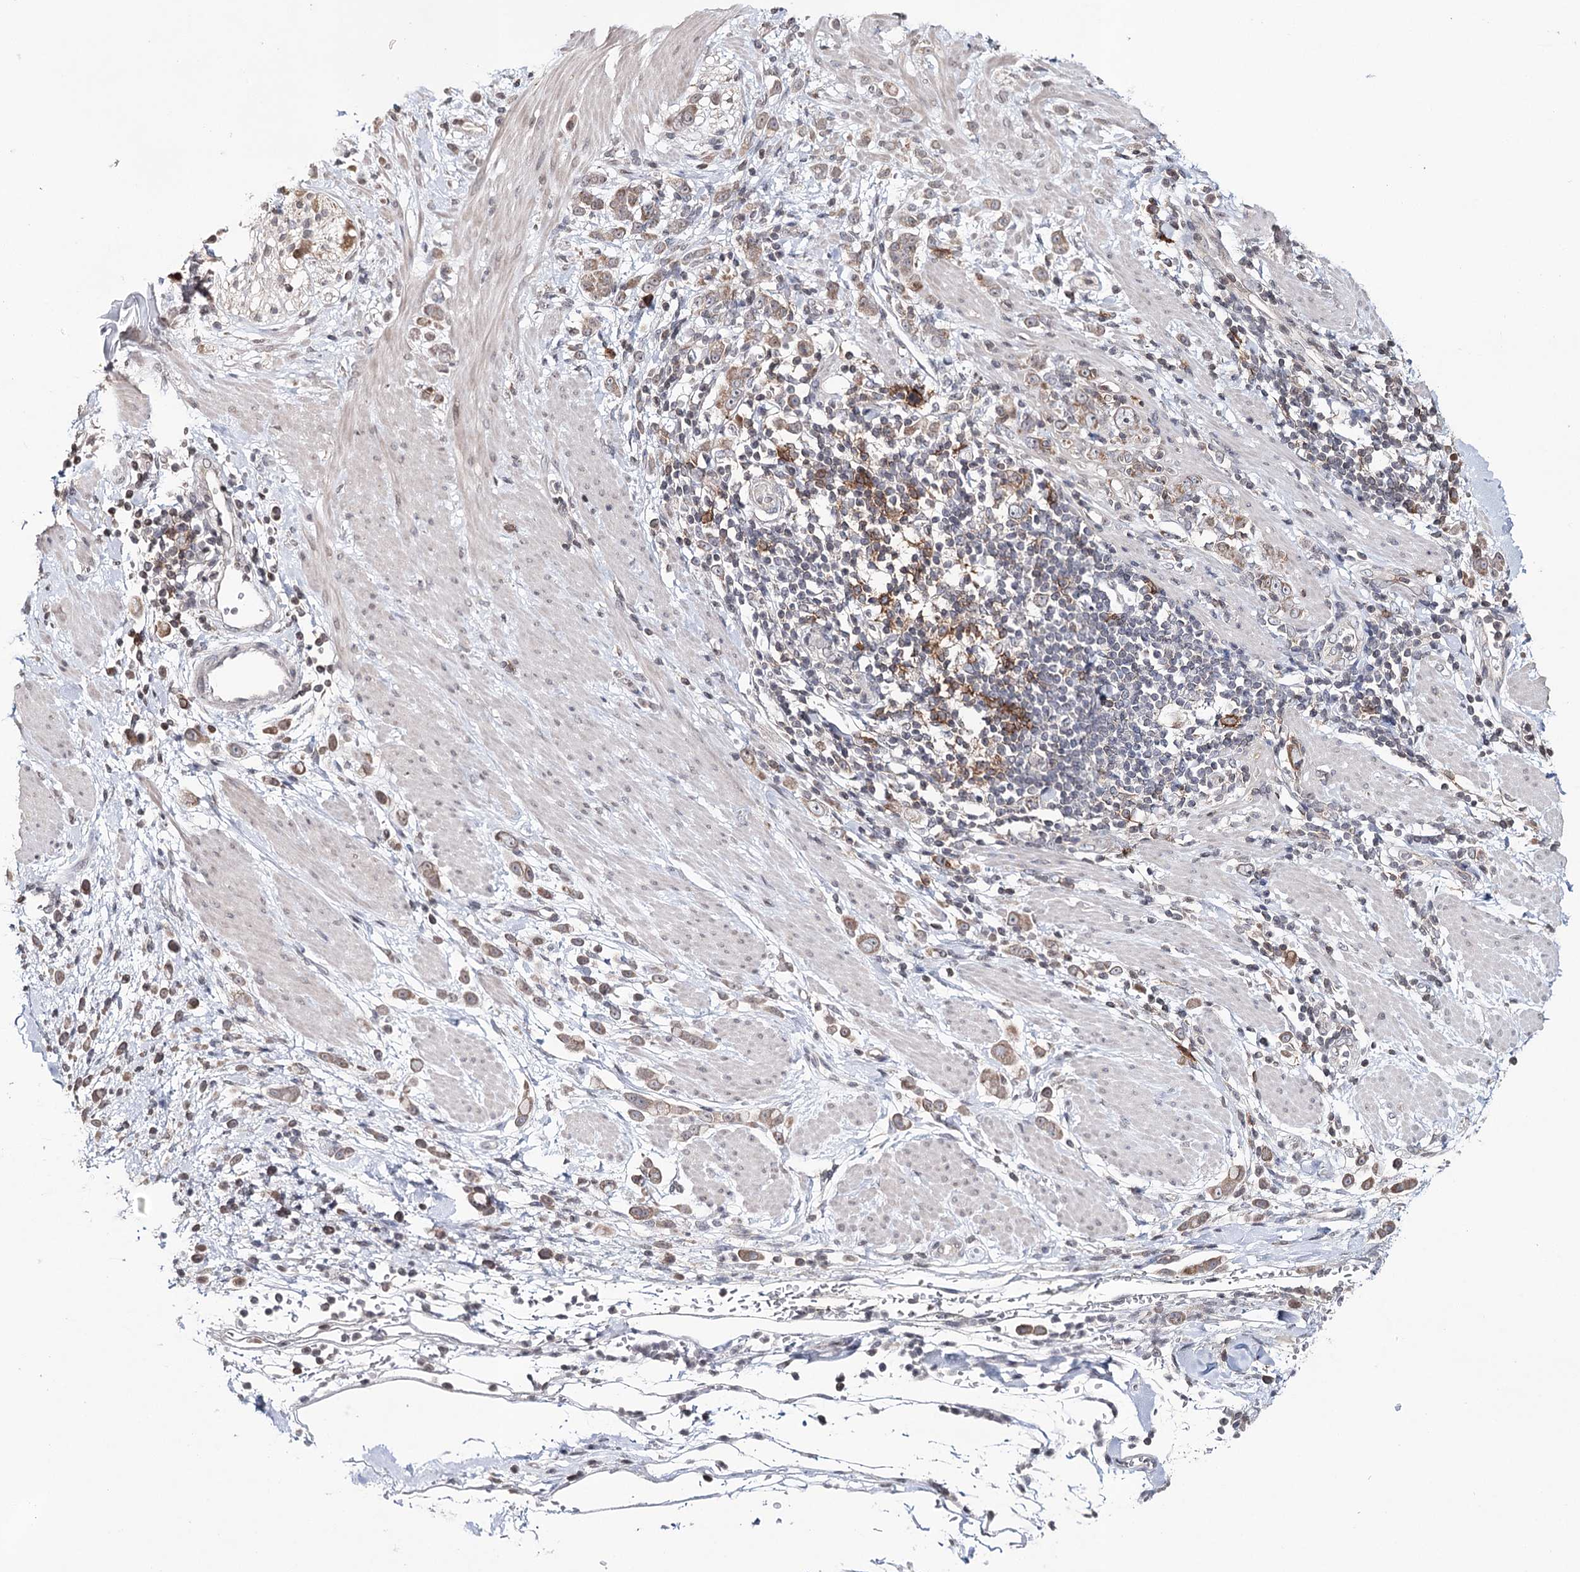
{"staining": {"intensity": "moderate", "quantity": ">75%", "location": "cytoplasmic/membranous"}, "tissue": "pancreatic cancer", "cell_type": "Tumor cells", "image_type": "cancer", "snomed": [{"axis": "morphology", "description": "Normal tissue, NOS"}, {"axis": "morphology", "description": "Adenocarcinoma, NOS"}, {"axis": "topography", "description": "Pancreas"}], "caption": "Immunohistochemistry of adenocarcinoma (pancreatic) reveals medium levels of moderate cytoplasmic/membranous staining in approximately >75% of tumor cells.", "gene": "ICOS", "patient": {"sex": "female", "age": 64}}